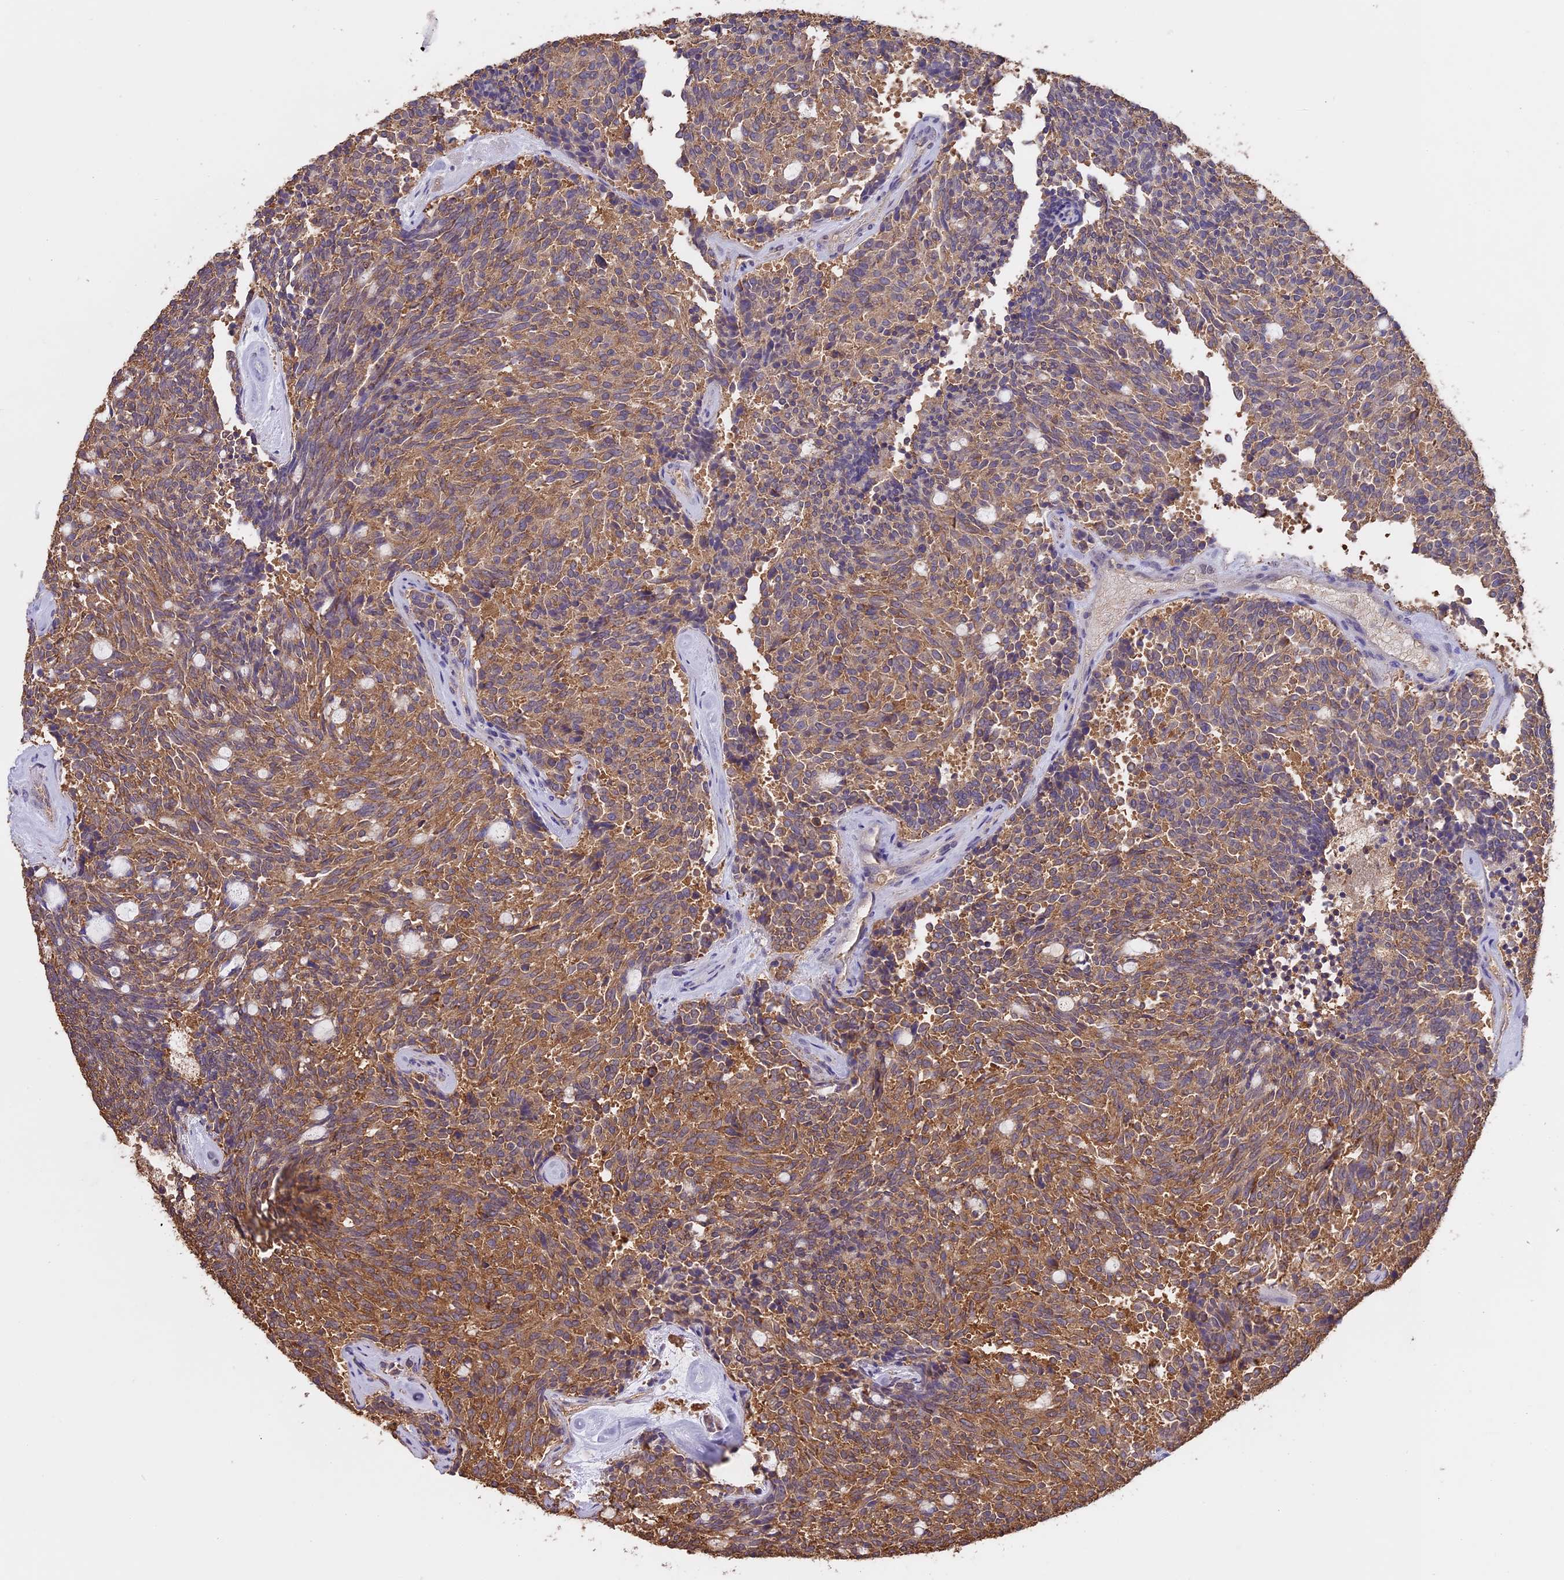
{"staining": {"intensity": "moderate", "quantity": ">75%", "location": "cytoplasmic/membranous"}, "tissue": "carcinoid", "cell_type": "Tumor cells", "image_type": "cancer", "snomed": [{"axis": "morphology", "description": "Carcinoid, malignant, NOS"}, {"axis": "topography", "description": "Pancreas"}], "caption": "Immunohistochemistry (IHC) micrograph of human carcinoid stained for a protein (brown), which reveals medium levels of moderate cytoplasmic/membranous positivity in approximately >75% of tumor cells.", "gene": "ARHGAP19", "patient": {"sex": "female", "age": 54}}